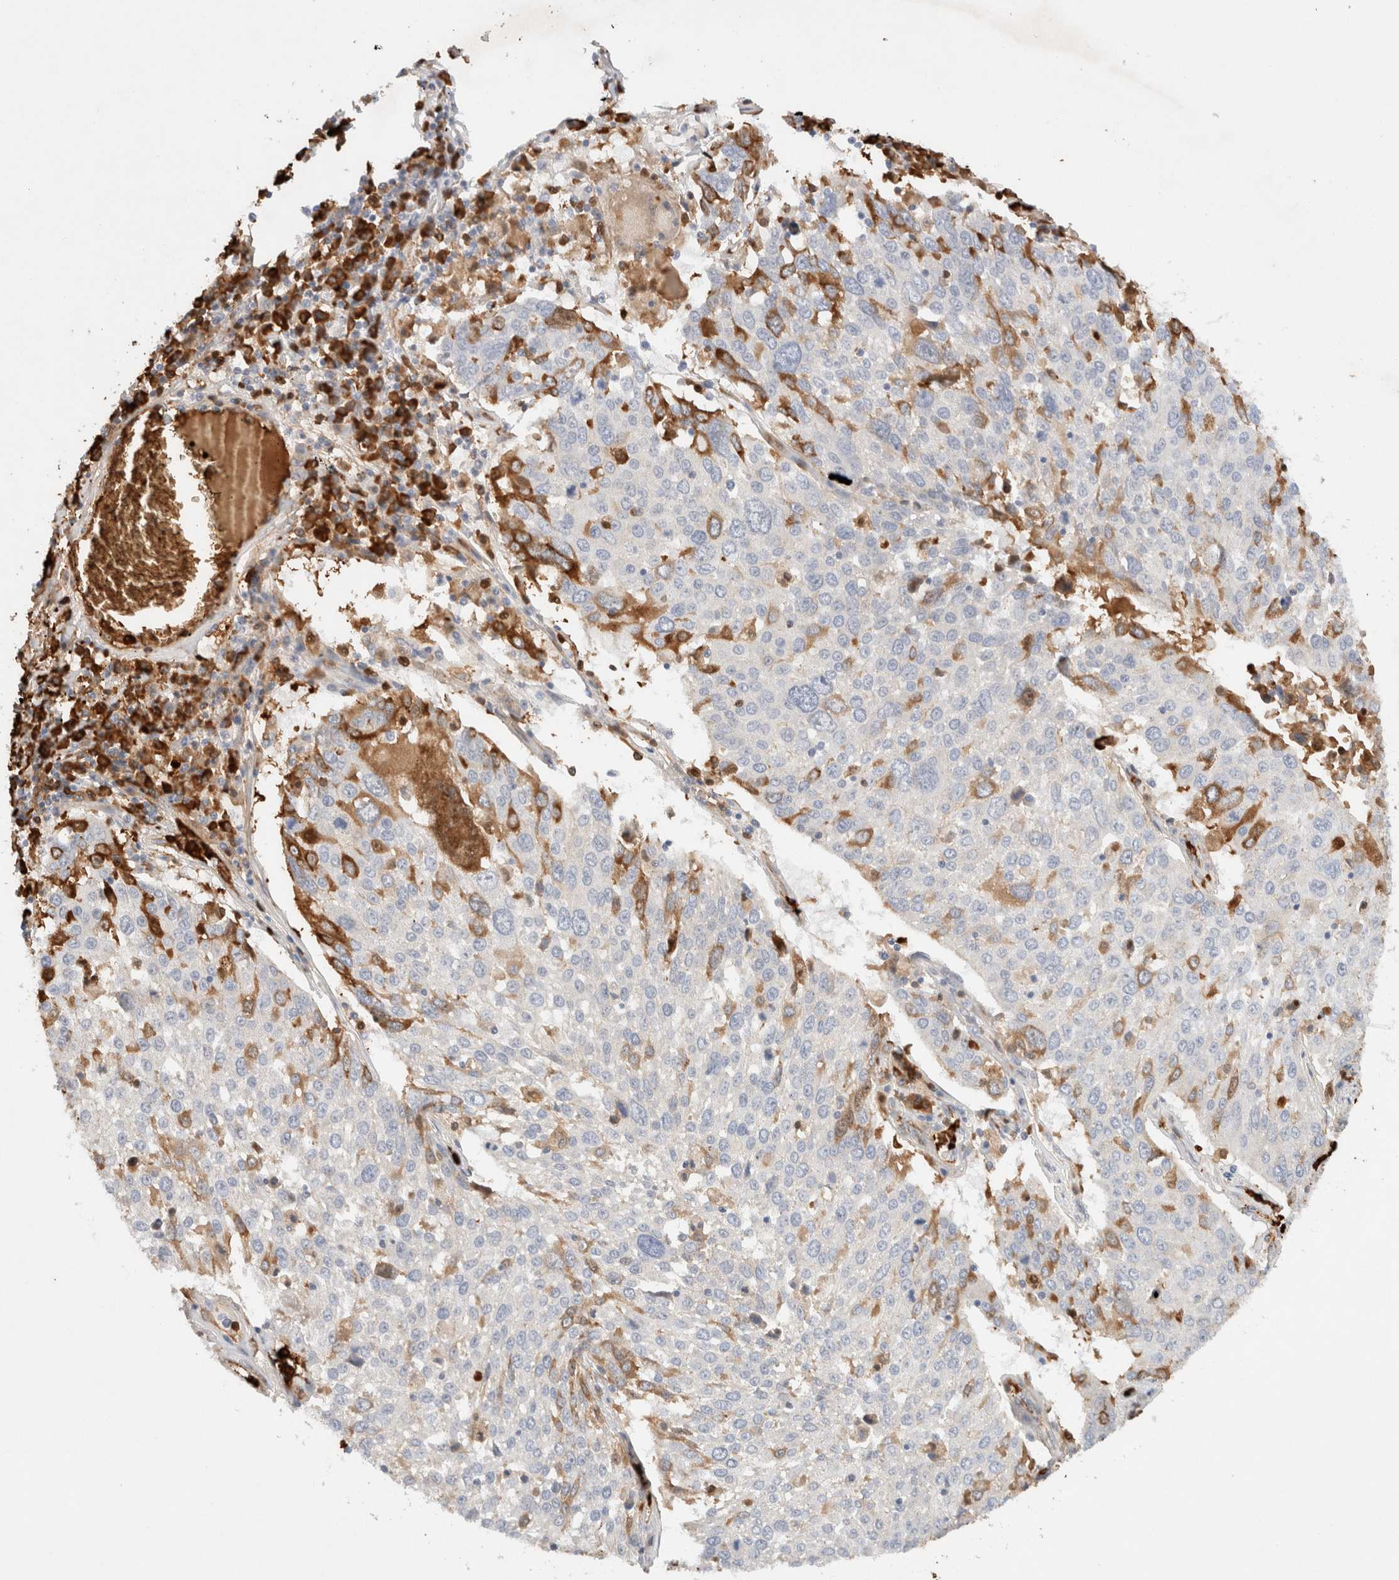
{"staining": {"intensity": "moderate", "quantity": "<25%", "location": "cytoplasmic/membranous"}, "tissue": "lung cancer", "cell_type": "Tumor cells", "image_type": "cancer", "snomed": [{"axis": "morphology", "description": "Squamous cell carcinoma, NOS"}, {"axis": "topography", "description": "Lung"}], "caption": "Approximately <25% of tumor cells in lung squamous cell carcinoma reveal moderate cytoplasmic/membranous protein expression as visualized by brown immunohistochemical staining.", "gene": "MST1", "patient": {"sex": "male", "age": 65}}